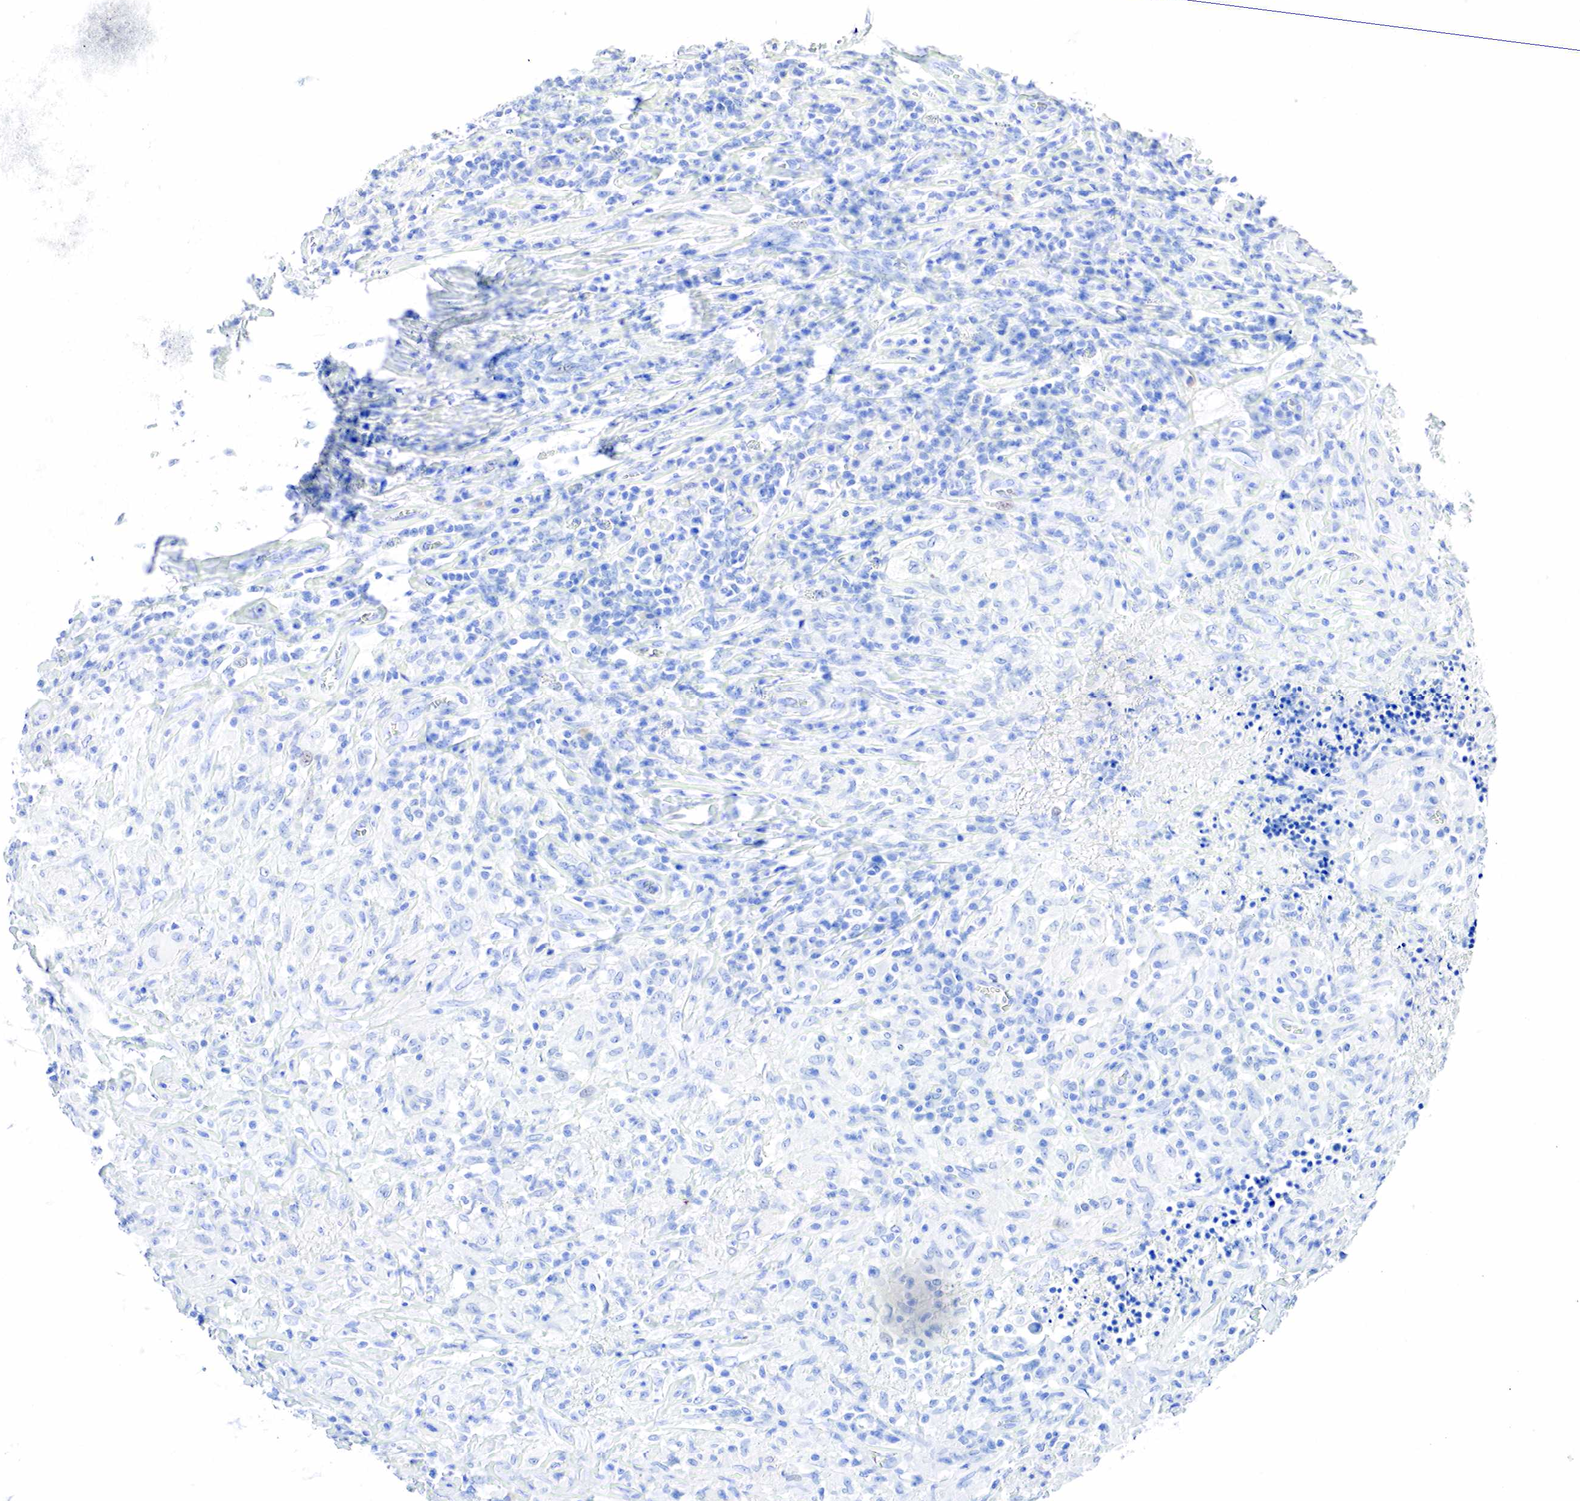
{"staining": {"intensity": "negative", "quantity": "none", "location": "none"}, "tissue": "testis cancer", "cell_type": "Tumor cells", "image_type": "cancer", "snomed": [{"axis": "morphology", "description": "Seminoma, NOS"}, {"axis": "topography", "description": "Testis"}], "caption": "Seminoma (testis) was stained to show a protein in brown. There is no significant staining in tumor cells.", "gene": "INHA", "patient": {"sex": "male", "age": 34}}